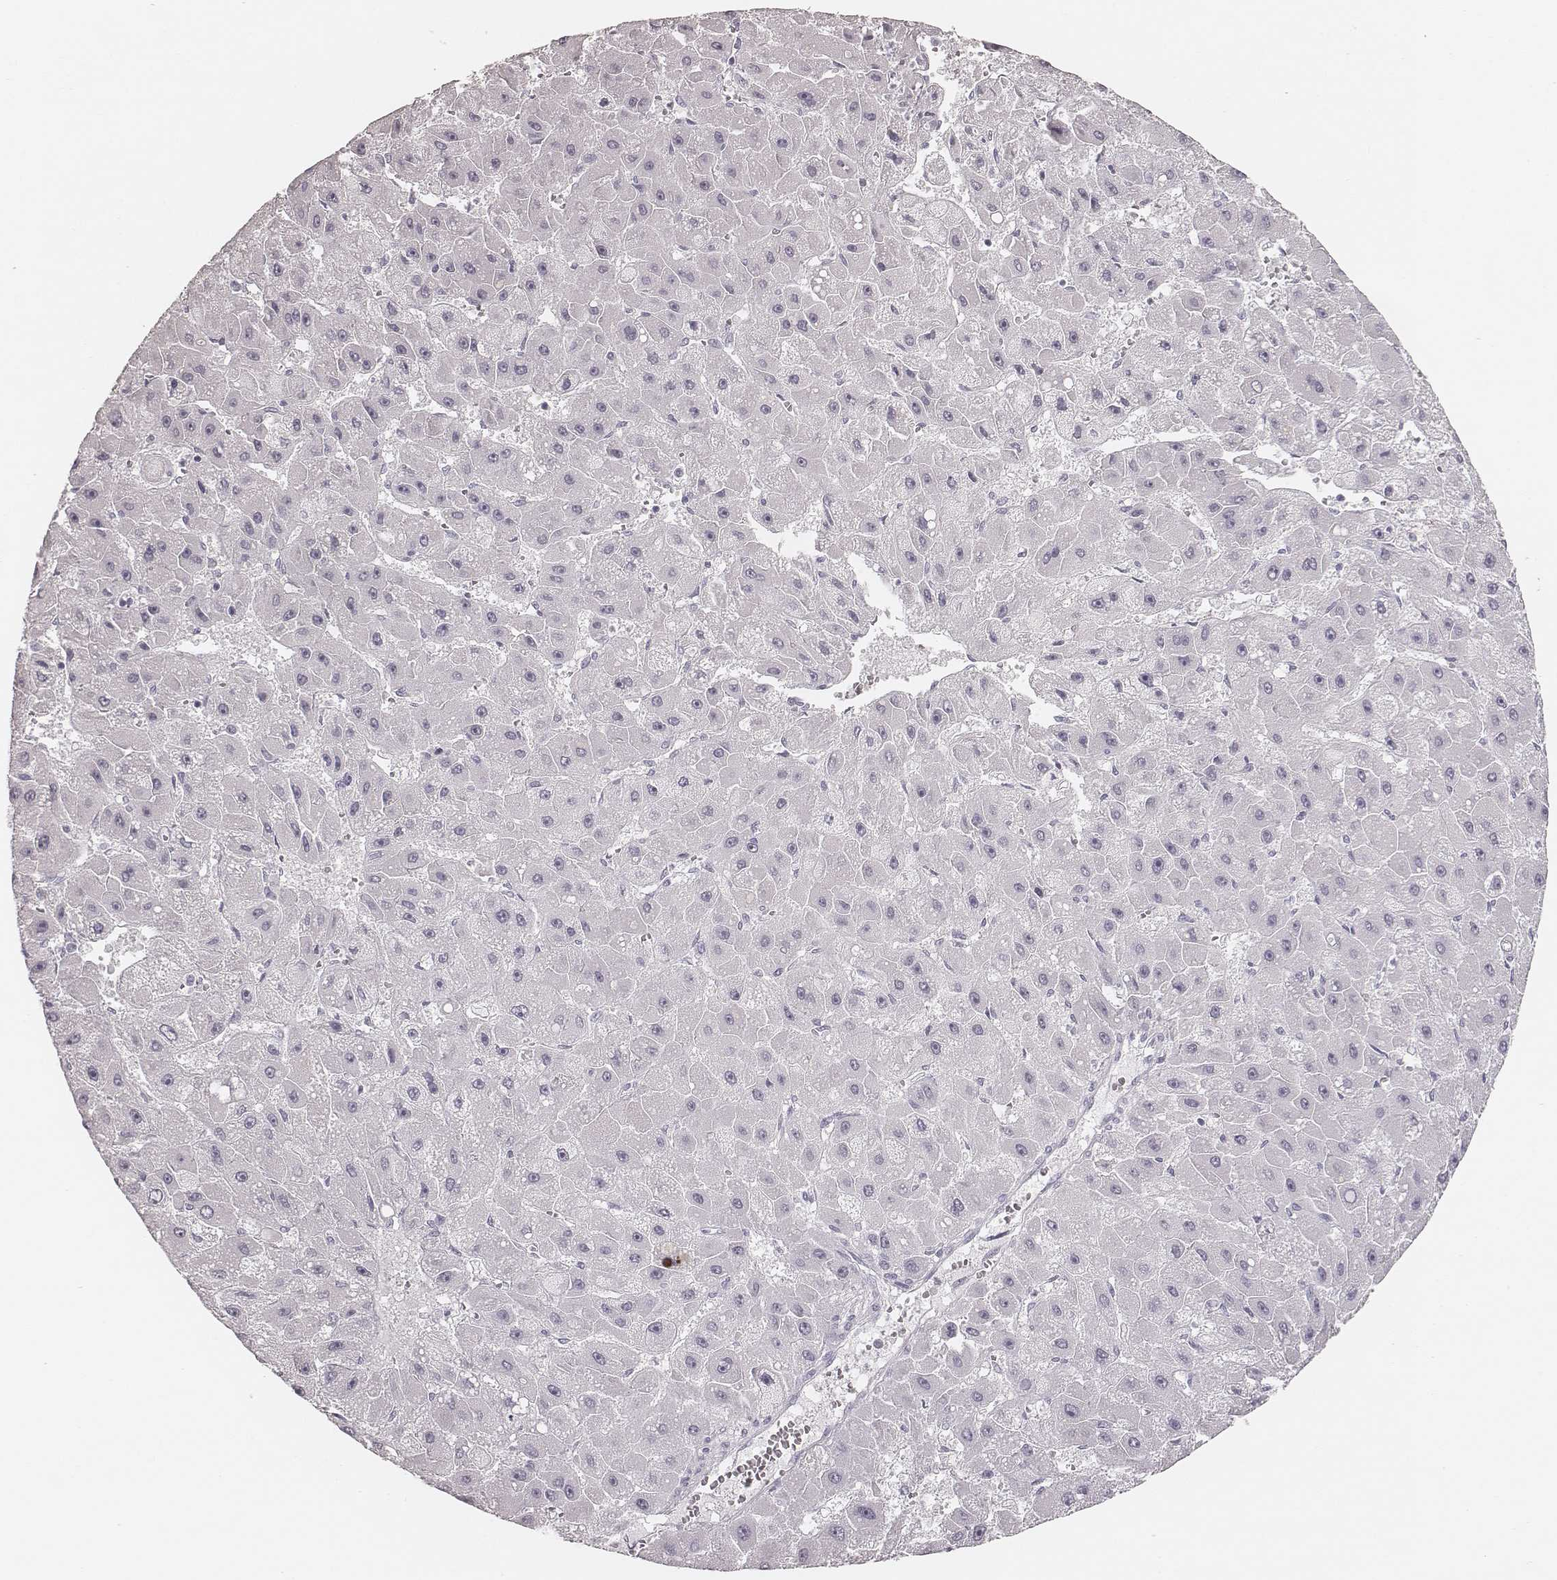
{"staining": {"intensity": "negative", "quantity": "none", "location": "none"}, "tissue": "liver cancer", "cell_type": "Tumor cells", "image_type": "cancer", "snomed": [{"axis": "morphology", "description": "Carcinoma, Hepatocellular, NOS"}, {"axis": "topography", "description": "Liver"}], "caption": "A high-resolution photomicrograph shows immunohistochemistry staining of hepatocellular carcinoma (liver), which shows no significant positivity in tumor cells. (DAB IHC with hematoxylin counter stain).", "gene": "ZP4", "patient": {"sex": "female", "age": 25}}